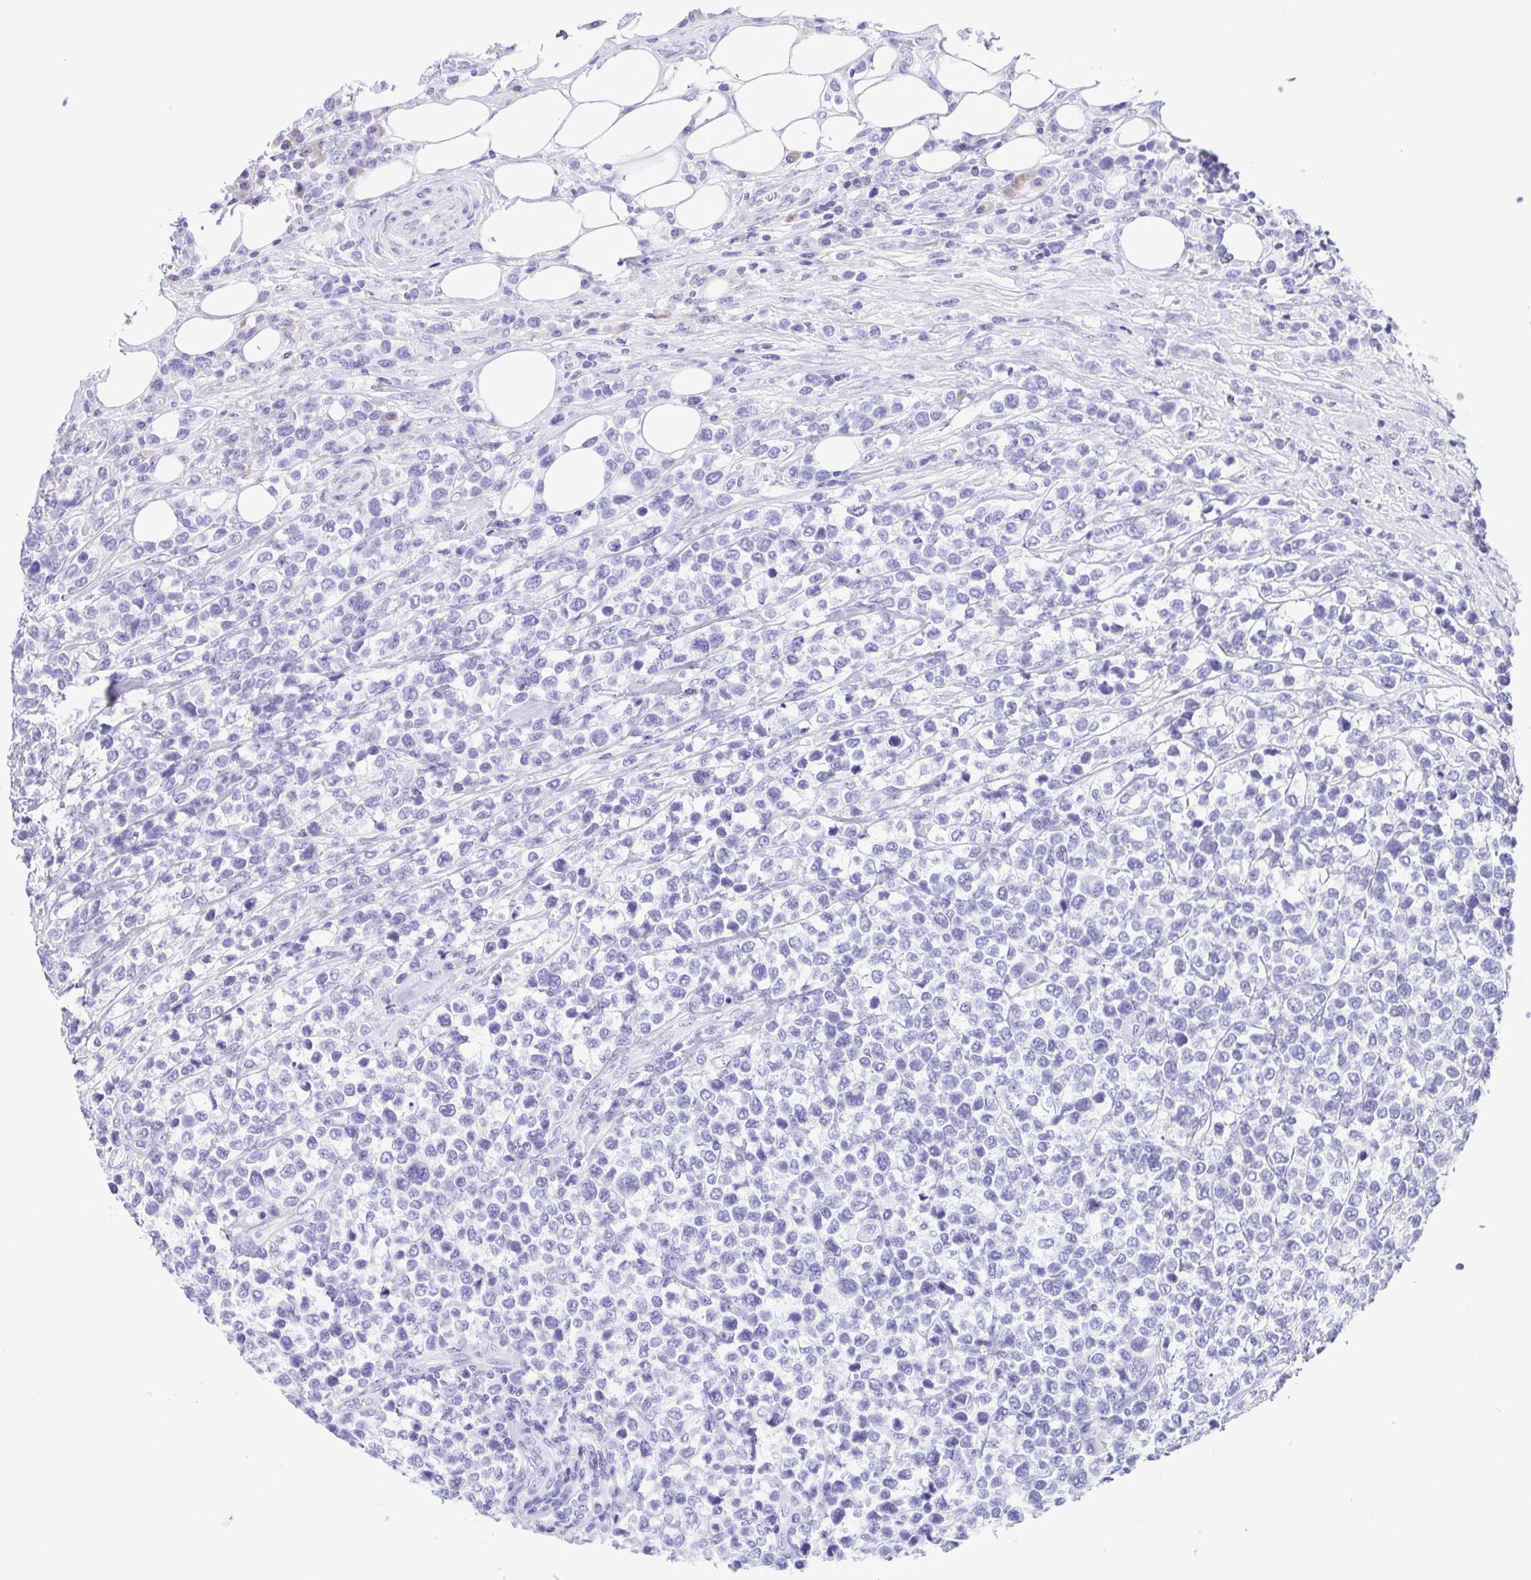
{"staining": {"intensity": "negative", "quantity": "none", "location": "none"}, "tissue": "lymphoma", "cell_type": "Tumor cells", "image_type": "cancer", "snomed": [{"axis": "morphology", "description": "Malignant lymphoma, non-Hodgkin's type, High grade"}, {"axis": "topography", "description": "Soft tissue"}], "caption": "Tumor cells are negative for brown protein staining in lymphoma.", "gene": "PAK3", "patient": {"sex": "female", "age": 56}}